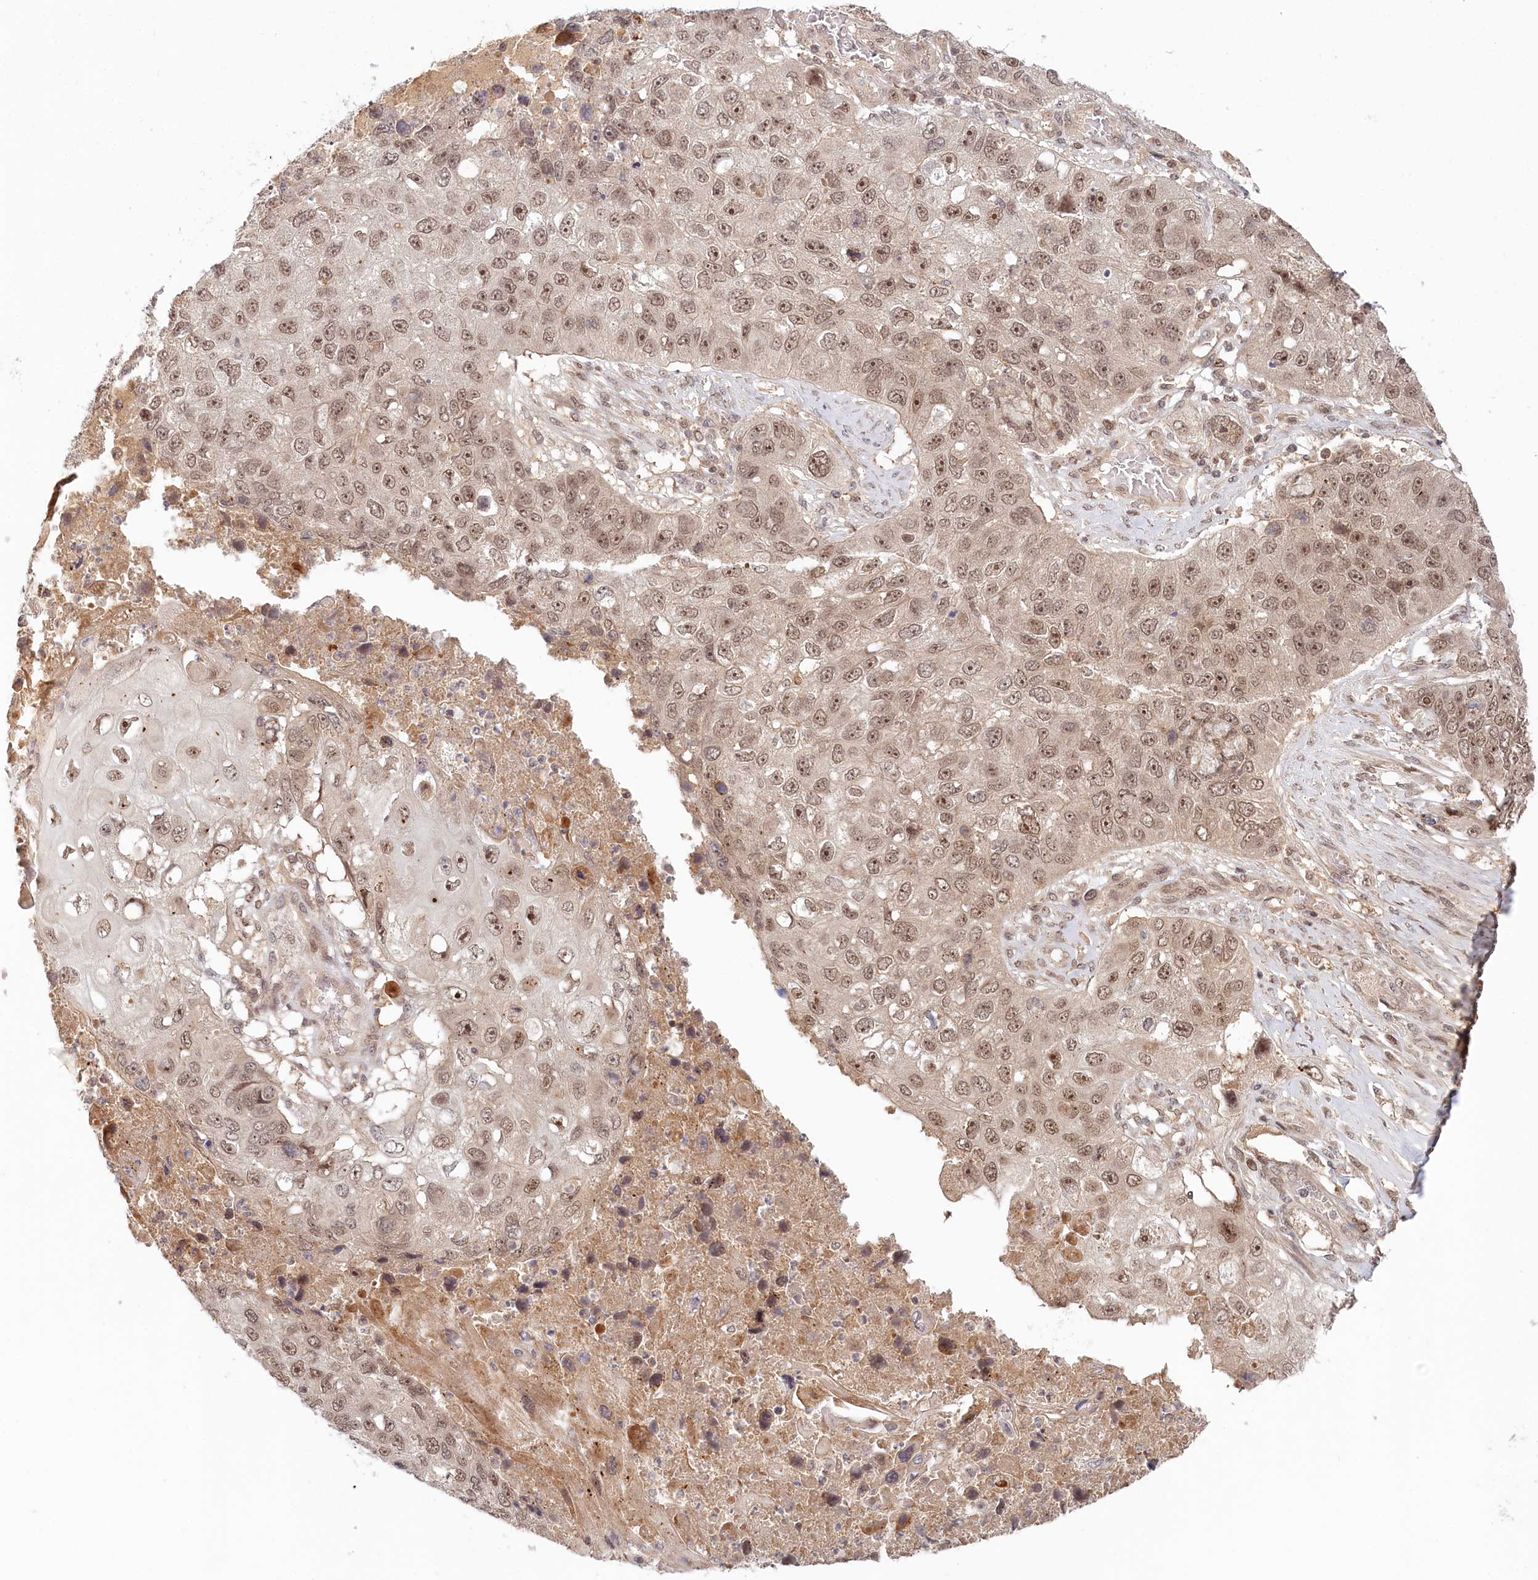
{"staining": {"intensity": "moderate", "quantity": ">75%", "location": "nuclear"}, "tissue": "lung cancer", "cell_type": "Tumor cells", "image_type": "cancer", "snomed": [{"axis": "morphology", "description": "Squamous cell carcinoma, NOS"}, {"axis": "topography", "description": "Lung"}], "caption": "DAB immunohistochemical staining of lung squamous cell carcinoma exhibits moderate nuclear protein staining in about >75% of tumor cells.", "gene": "WAPL", "patient": {"sex": "male", "age": 61}}